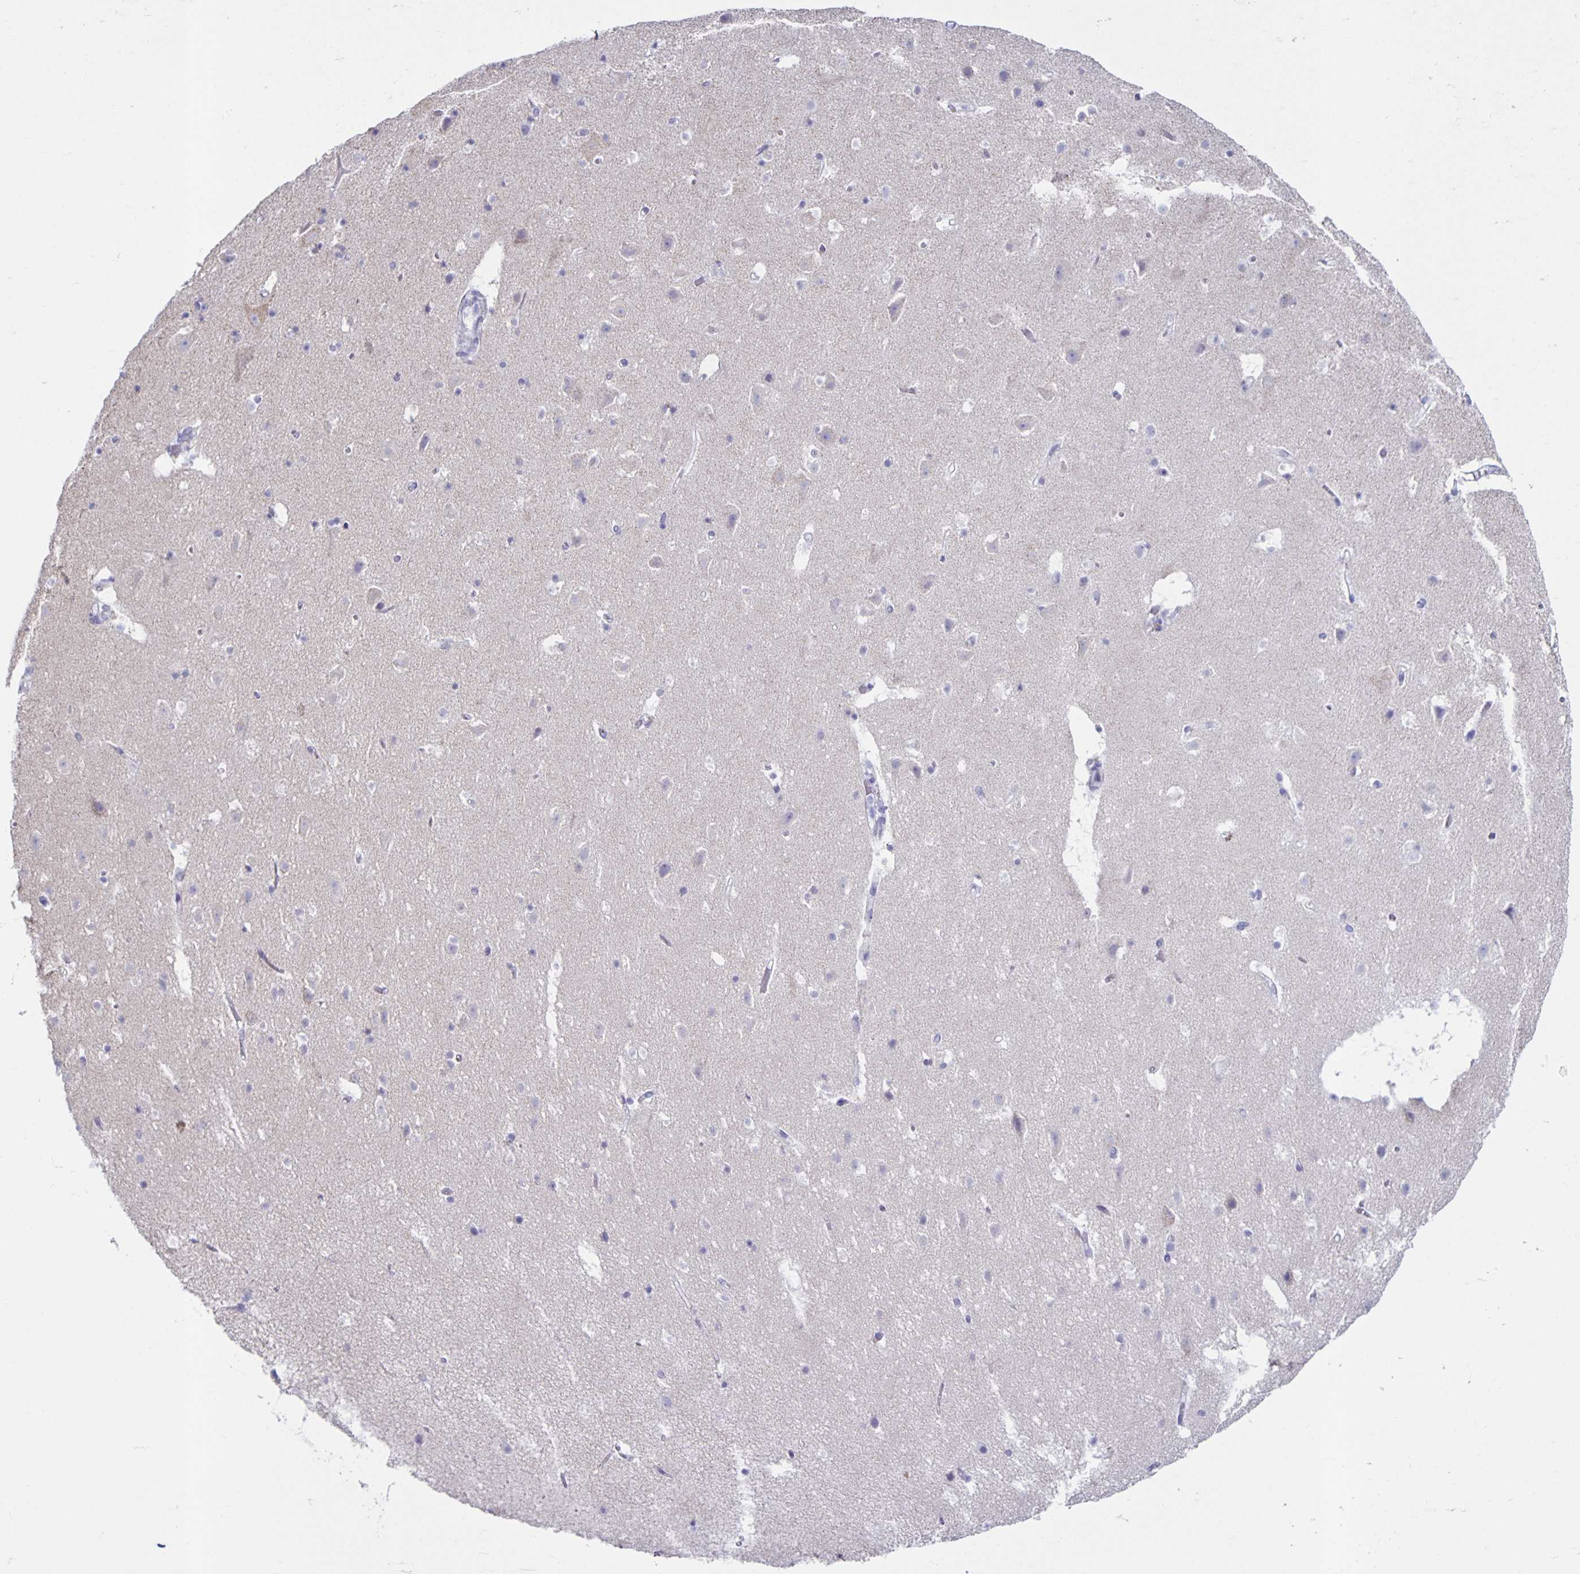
{"staining": {"intensity": "negative", "quantity": "none", "location": "none"}, "tissue": "cerebral cortex", "cell_type": "Endothelial cells", "image_type": "normal", "snomed": [{"axis": "morphology", "description": "Normal tissue, NOS"}, {"axis": "topography", "description": "Cerebral cortex"}], "caption": "Human cerebral cortex stained for a protein using IHC shows no positivity in endothelial cells.", "gene": "CT45A10", "patient": {"sex": "female", "age": 42}}